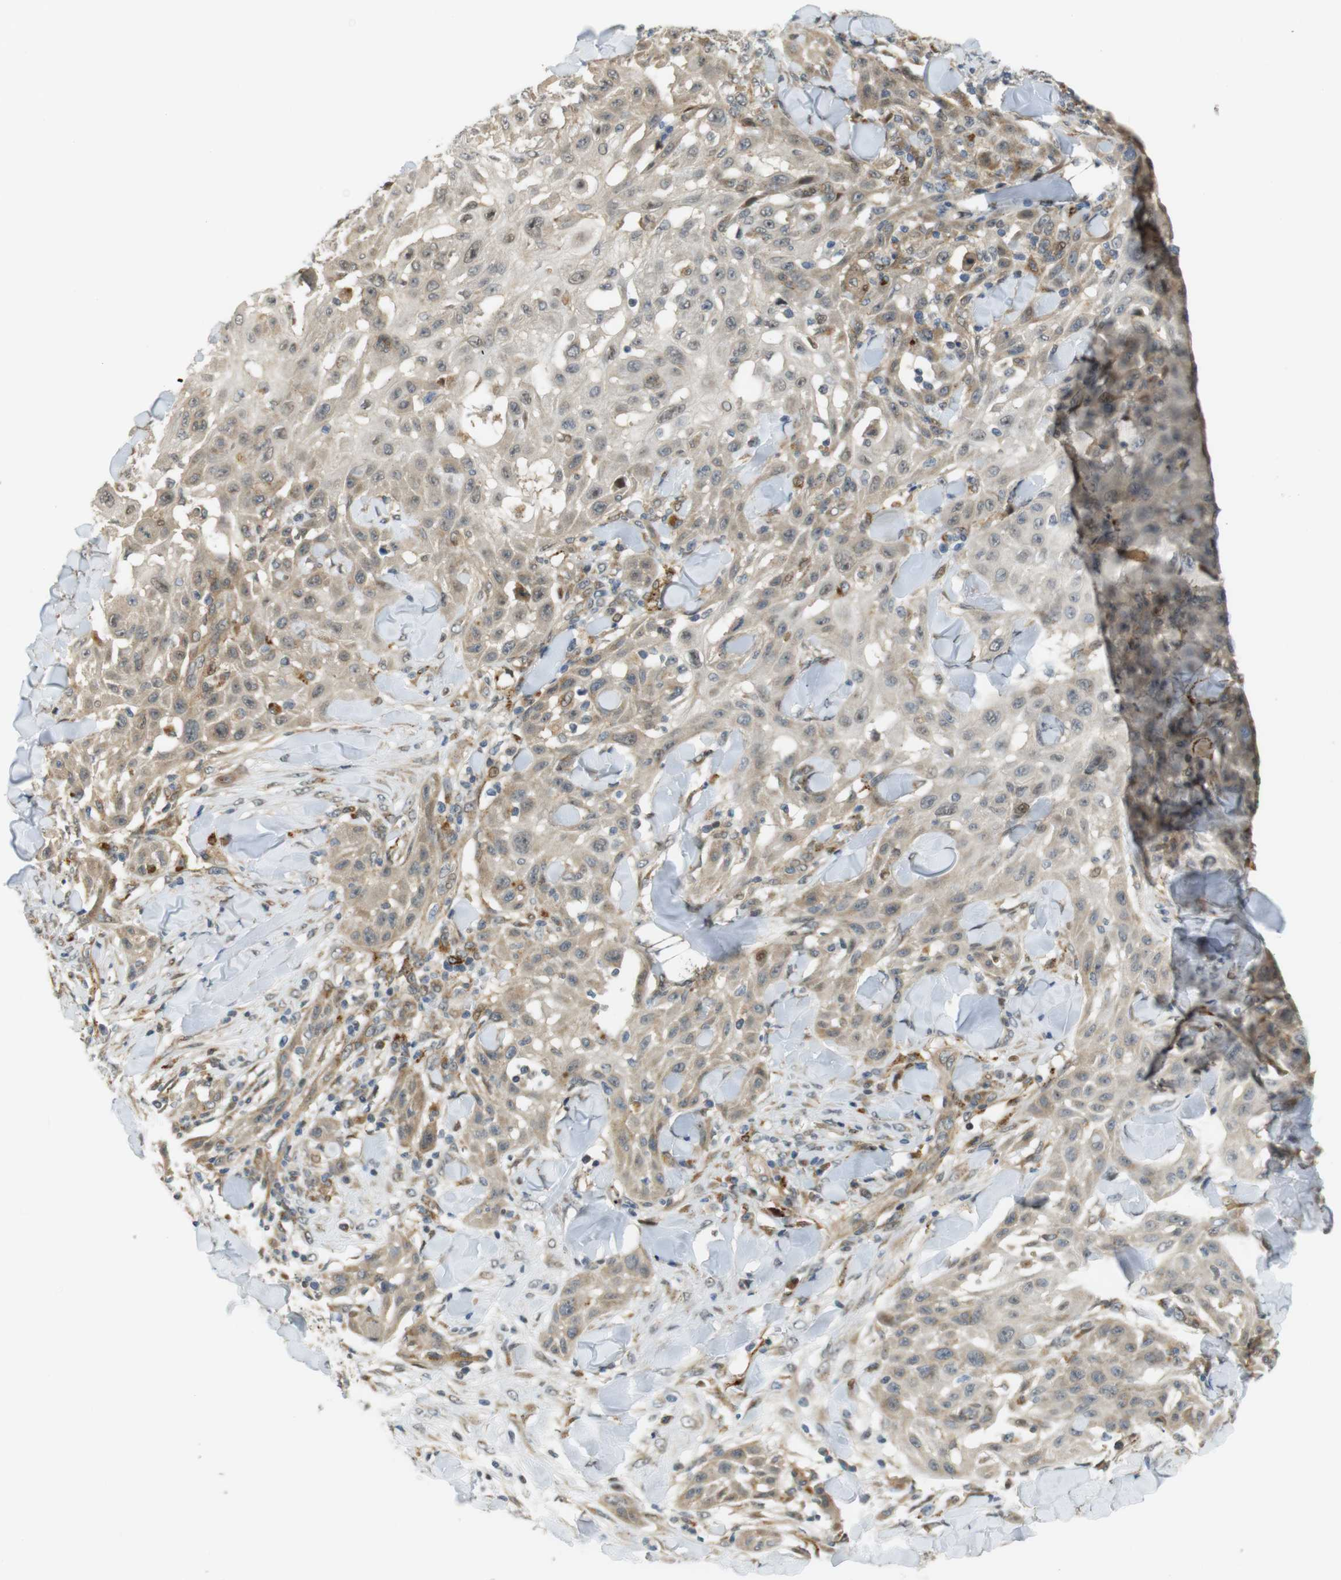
{"staining": {"intensity": "weak", "quantity": ">75%", "location": "cytoplasmic/membranous,nuclear"}, "tissue": "skin cancer", "cell_type": "Tumor cells", "image_type": "cancer", "snomed": [{"axis": "morphology", "description": "Squamous cell carcinoma, NOS"}, {"axis": "topography", "description": "Skin"}], "caption": "Human skin cancer stained with a brown dye demonstrates weak cytoplasmic/membranous and nuclear positive staining in about >75% of tumor cells.", "gene": "TSPAN9", "patient": {"sex": "male", "age": 24}}